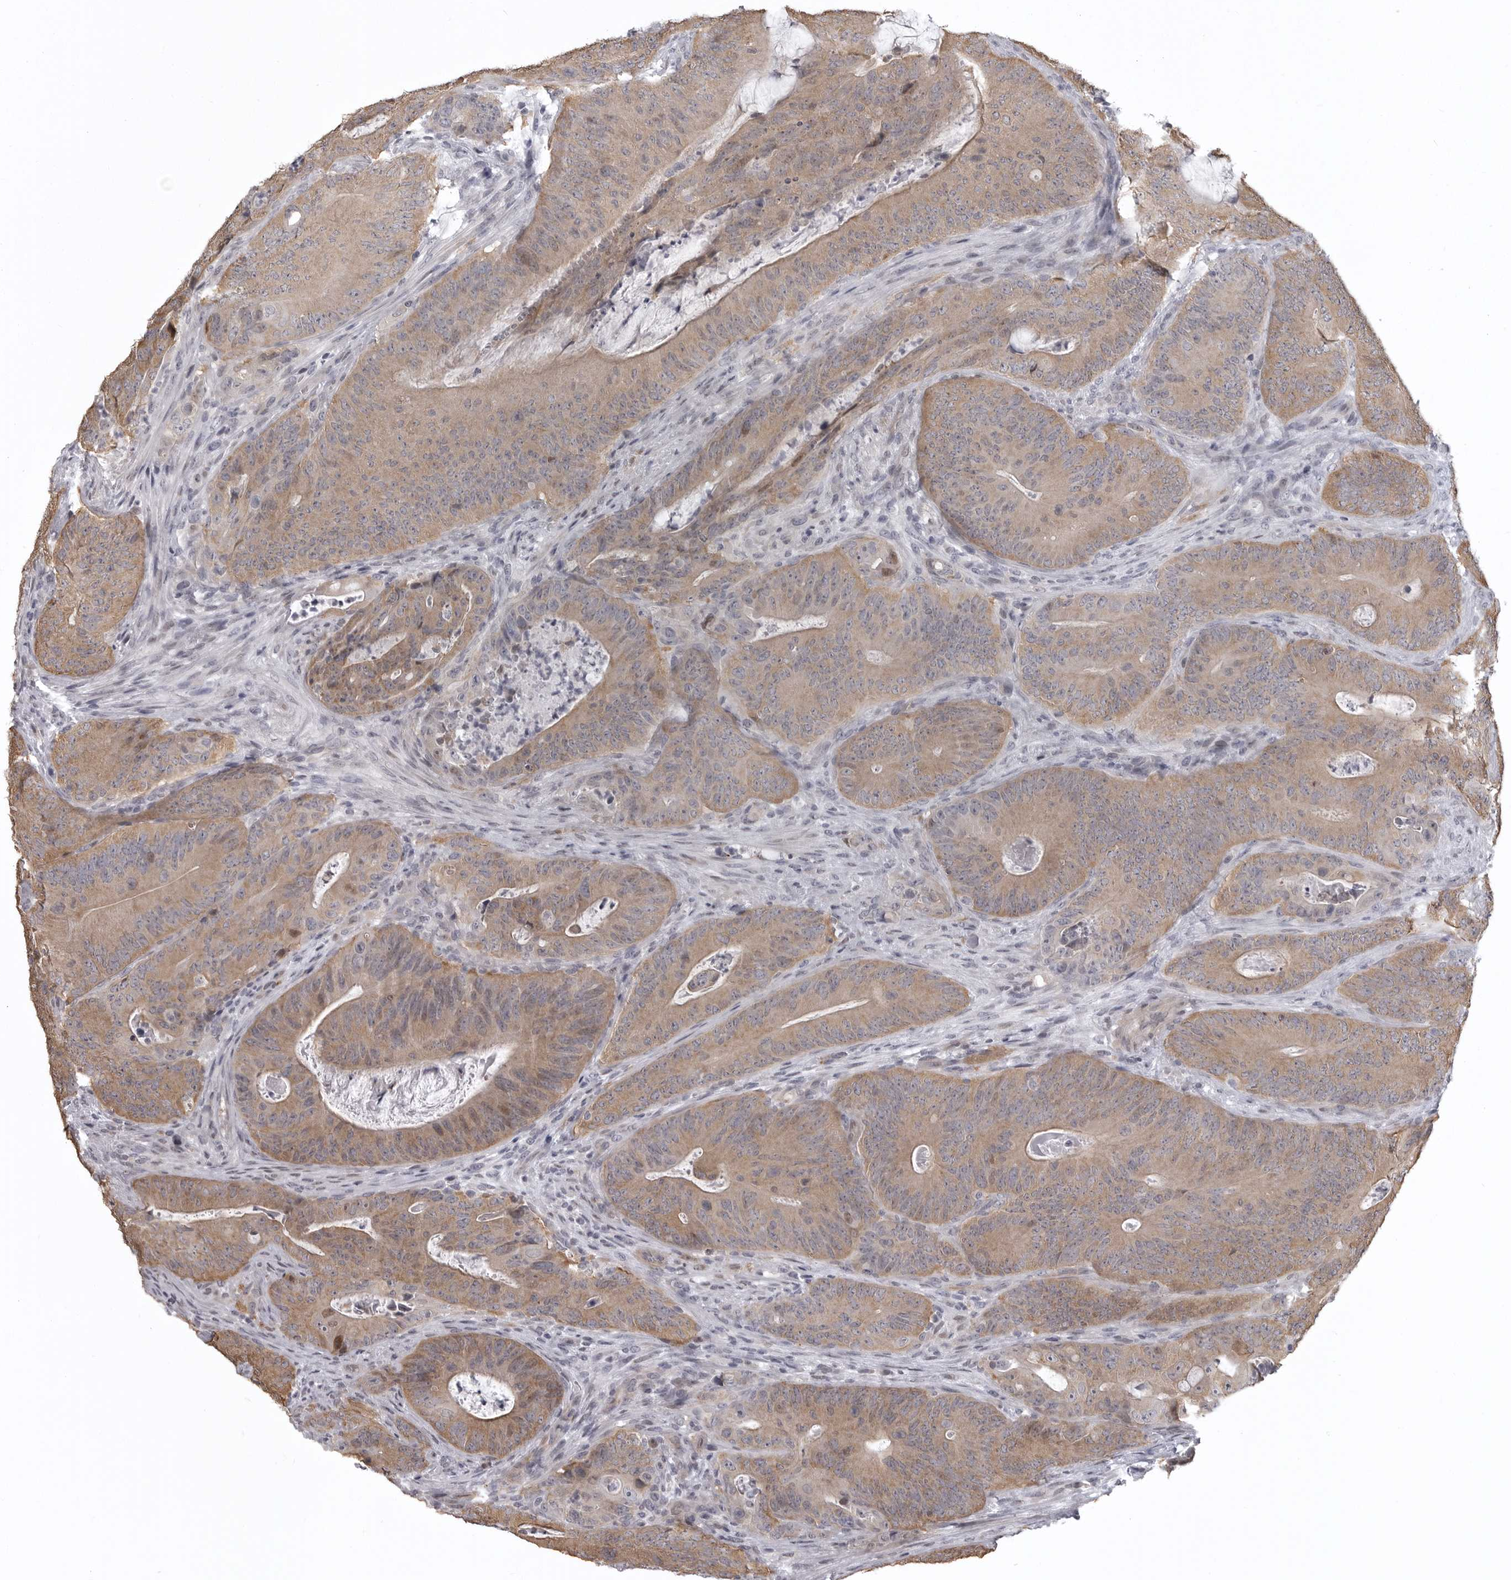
{"staining": {"intensity": "weak", "quantity": ">75%", "location": "cytoplasmic/membranous"}, "tissue": "colorectal cancer", "cell_type": "Tumor cells", "image_type": "cancer", "snomed": [{"axis": "morphology", "description": "Normal tissue, NOS"}, {"axis": "topography", "description": "Colon"}], "caption": "This micrograph reveals colorectal cancer stained with immunohistochemistry (IHC) to label a protein in brown. The cytoplasmic/membranous of tumor cells show weak positivity for the protein. Nuclei are counter-stained blue.", "gene": "SNX16", "patient": {"sex": "female", "age": 82}}